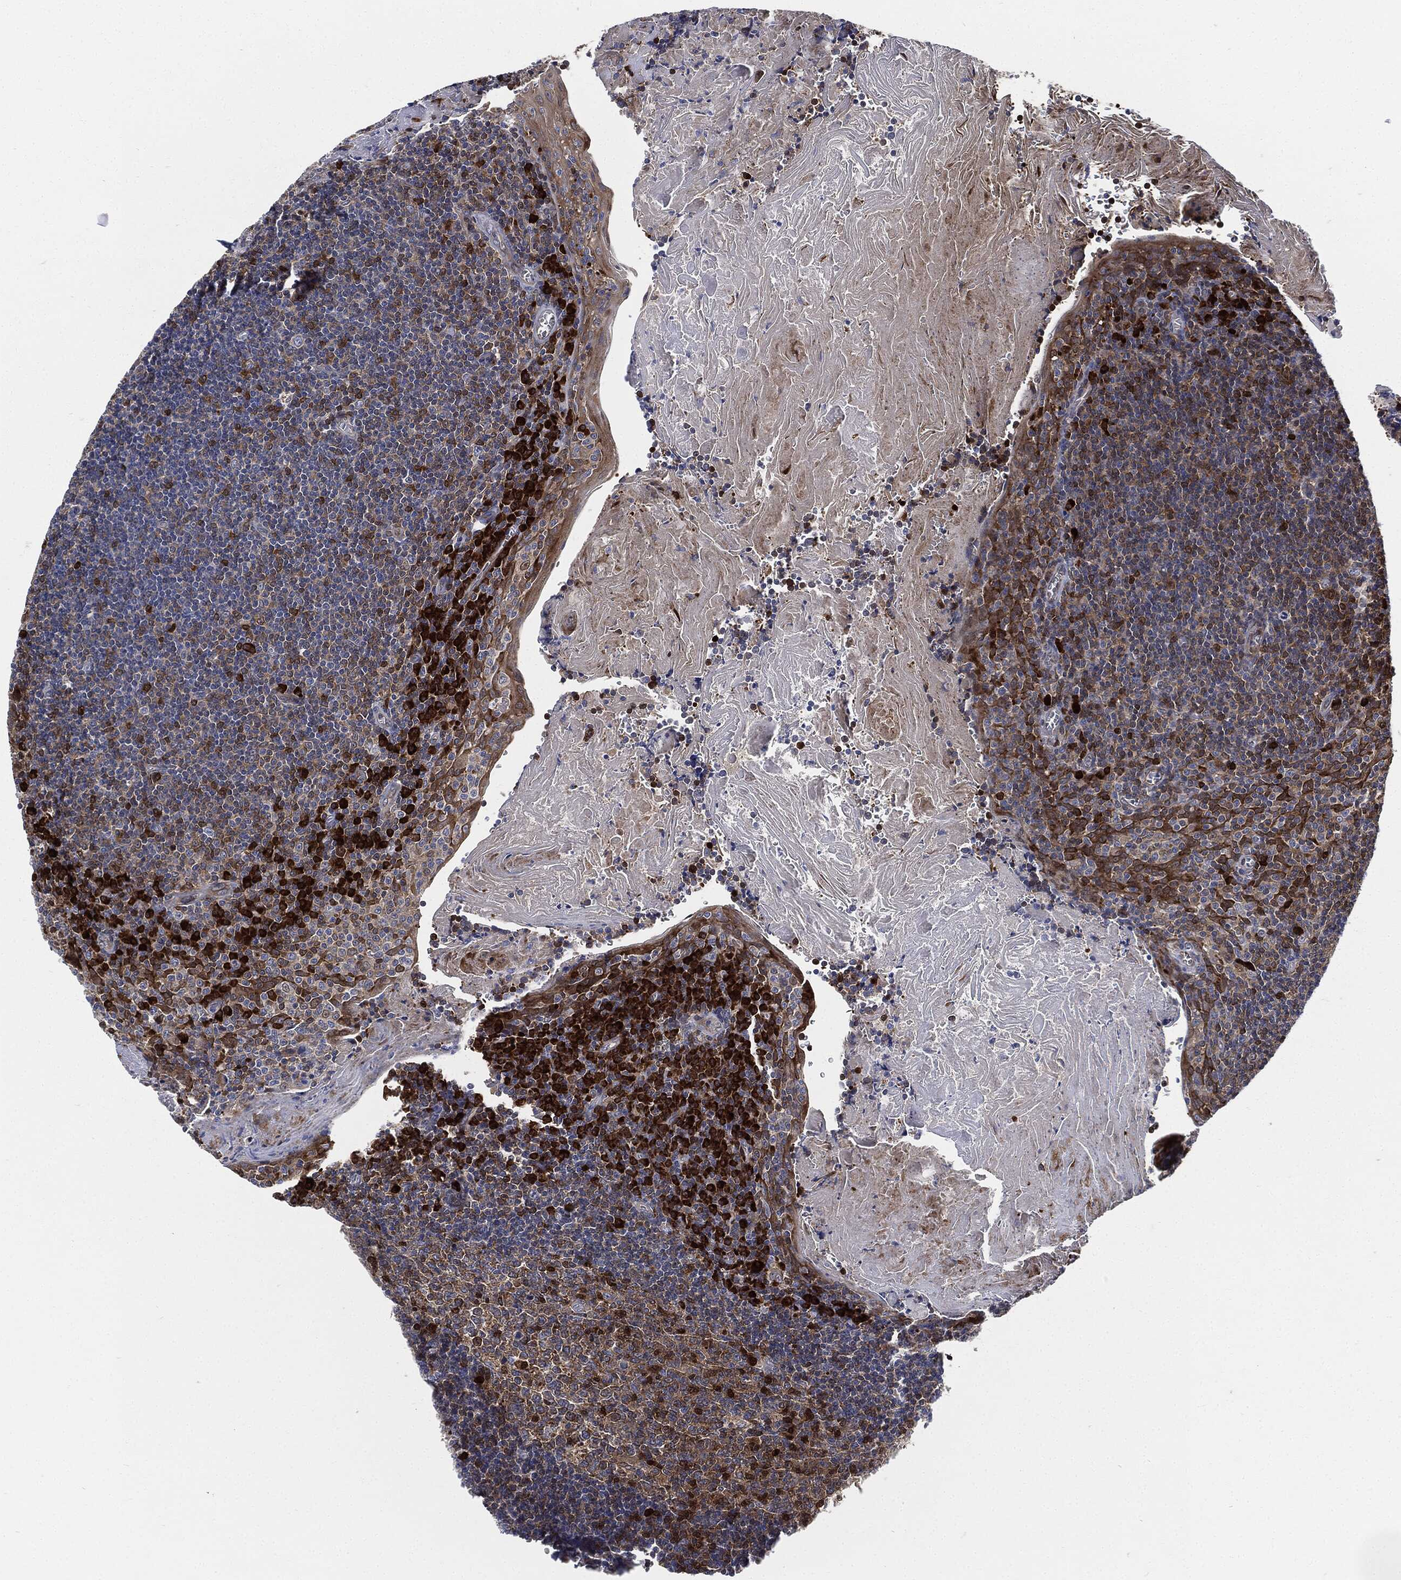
{"staining": {"intensity": "strong", "quantity": "<25%", "location": "cytoplasmic/membranous"}, "tissue": "tonsil", "cell_type": "Germinal center cells", "image_type": "normal", "snomed": [{"axis": "morphology", "description": "Normal tissue, NOS"}, {"axis": "morphology", "description": "Inflammation, NOS"}, {"axis": "topography", "description": "Tonsil"}], "caption": "Immunohistochemistry photomicrograph of normal tonsil stained for a protein (brown), which displays medium levels of strong cytoplasmic/membranous positivity in approximately <25% of germinal center cells.", "gene": "PRDX2", "patient": {"sex": "female", "age": 31}}